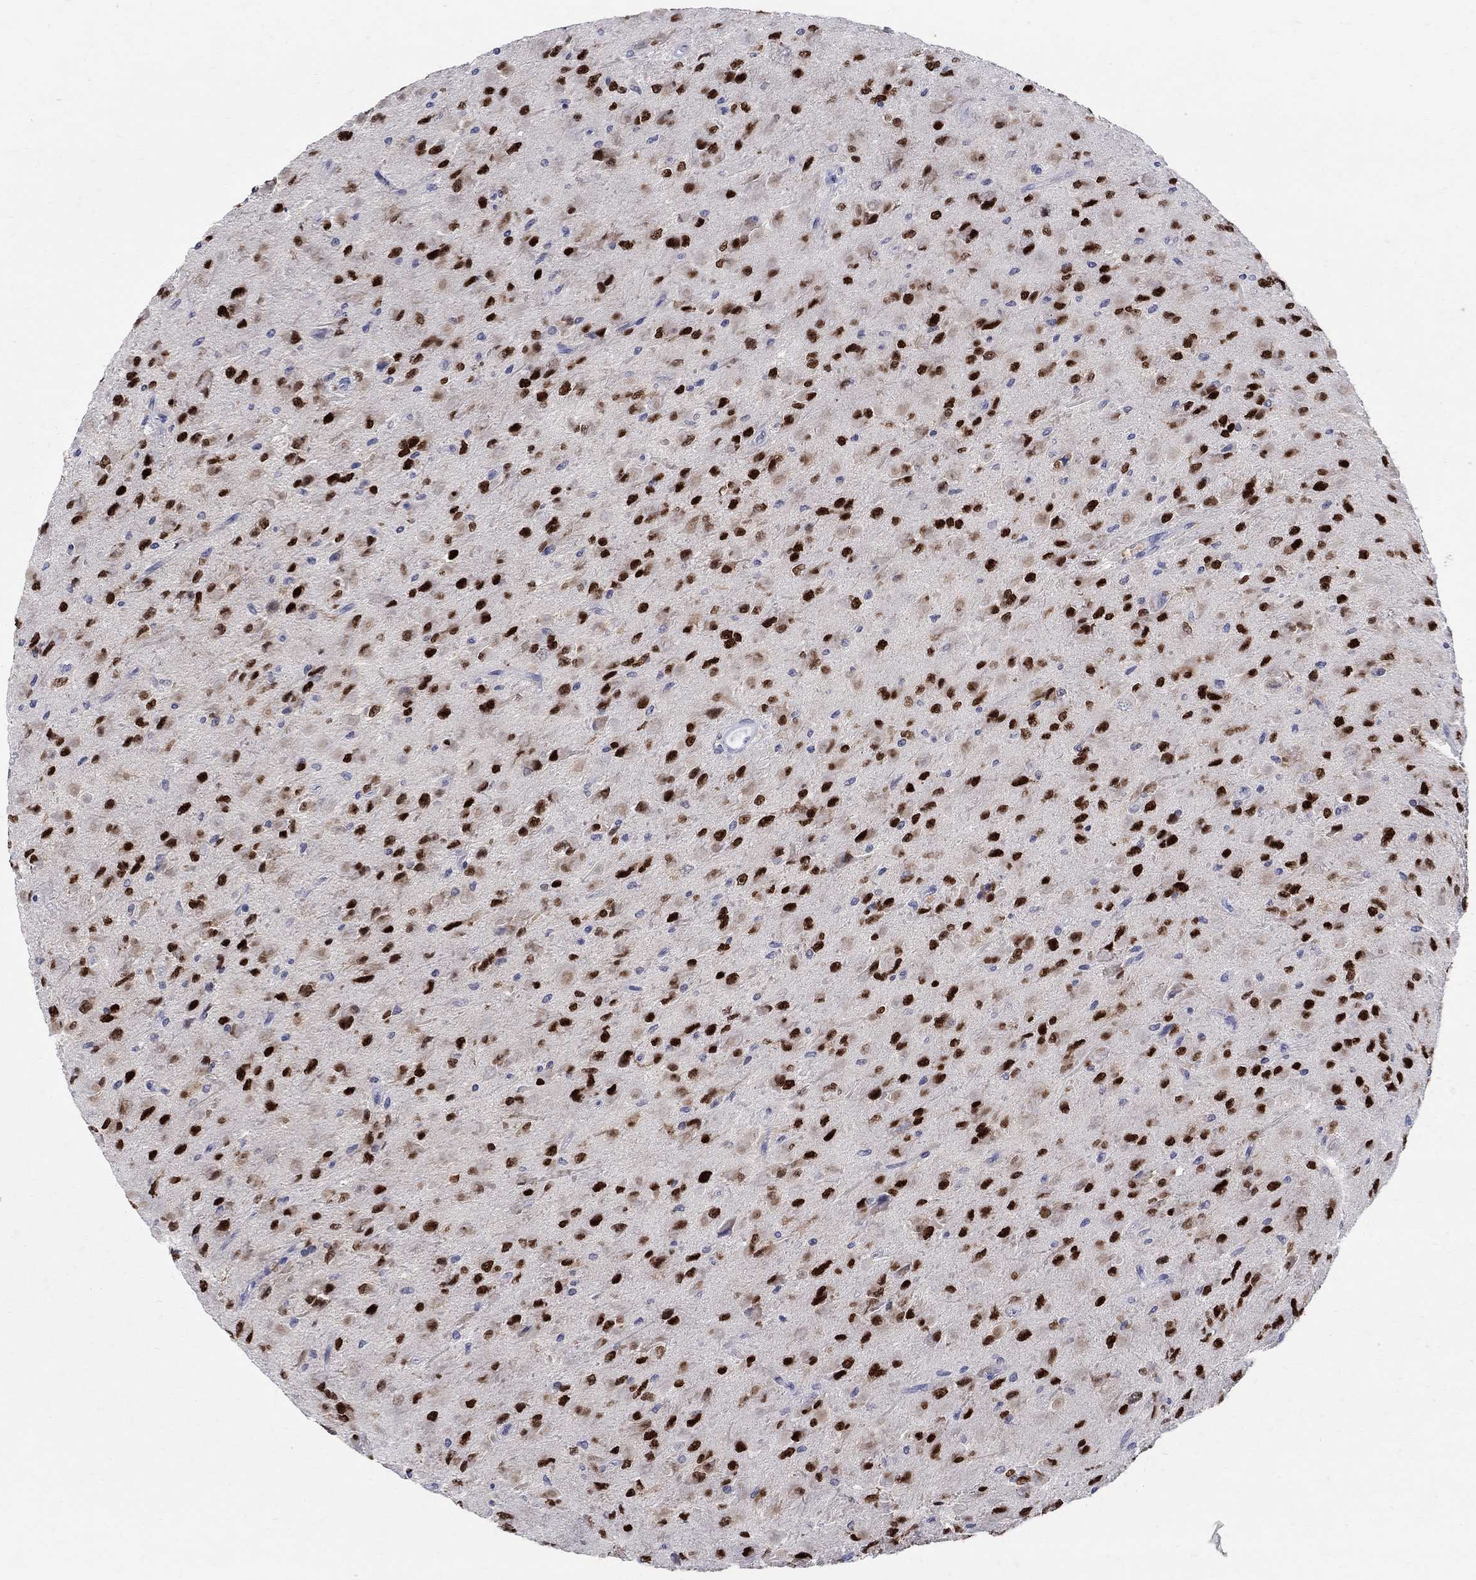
{"staining": {"intensity": "strong", "quantity": "25%-75%", "location": "nuclear"}, "tissue": "glioma", "cell_type": "Tumor cells", "image_type": "cancer", "snomed": [{"axis": "morphology", "description": "Glioma, malignant, High grade"}, {"axis": "topography", "description": "Cerebral cortex"}], "caption": "This is an image of immunohistochemistry (IHC) staining of glioma, which shows strong expression in the nuclear of tumor cells.", "gene": "SOX2", "patient": {"sex": "male", "age": 35}}